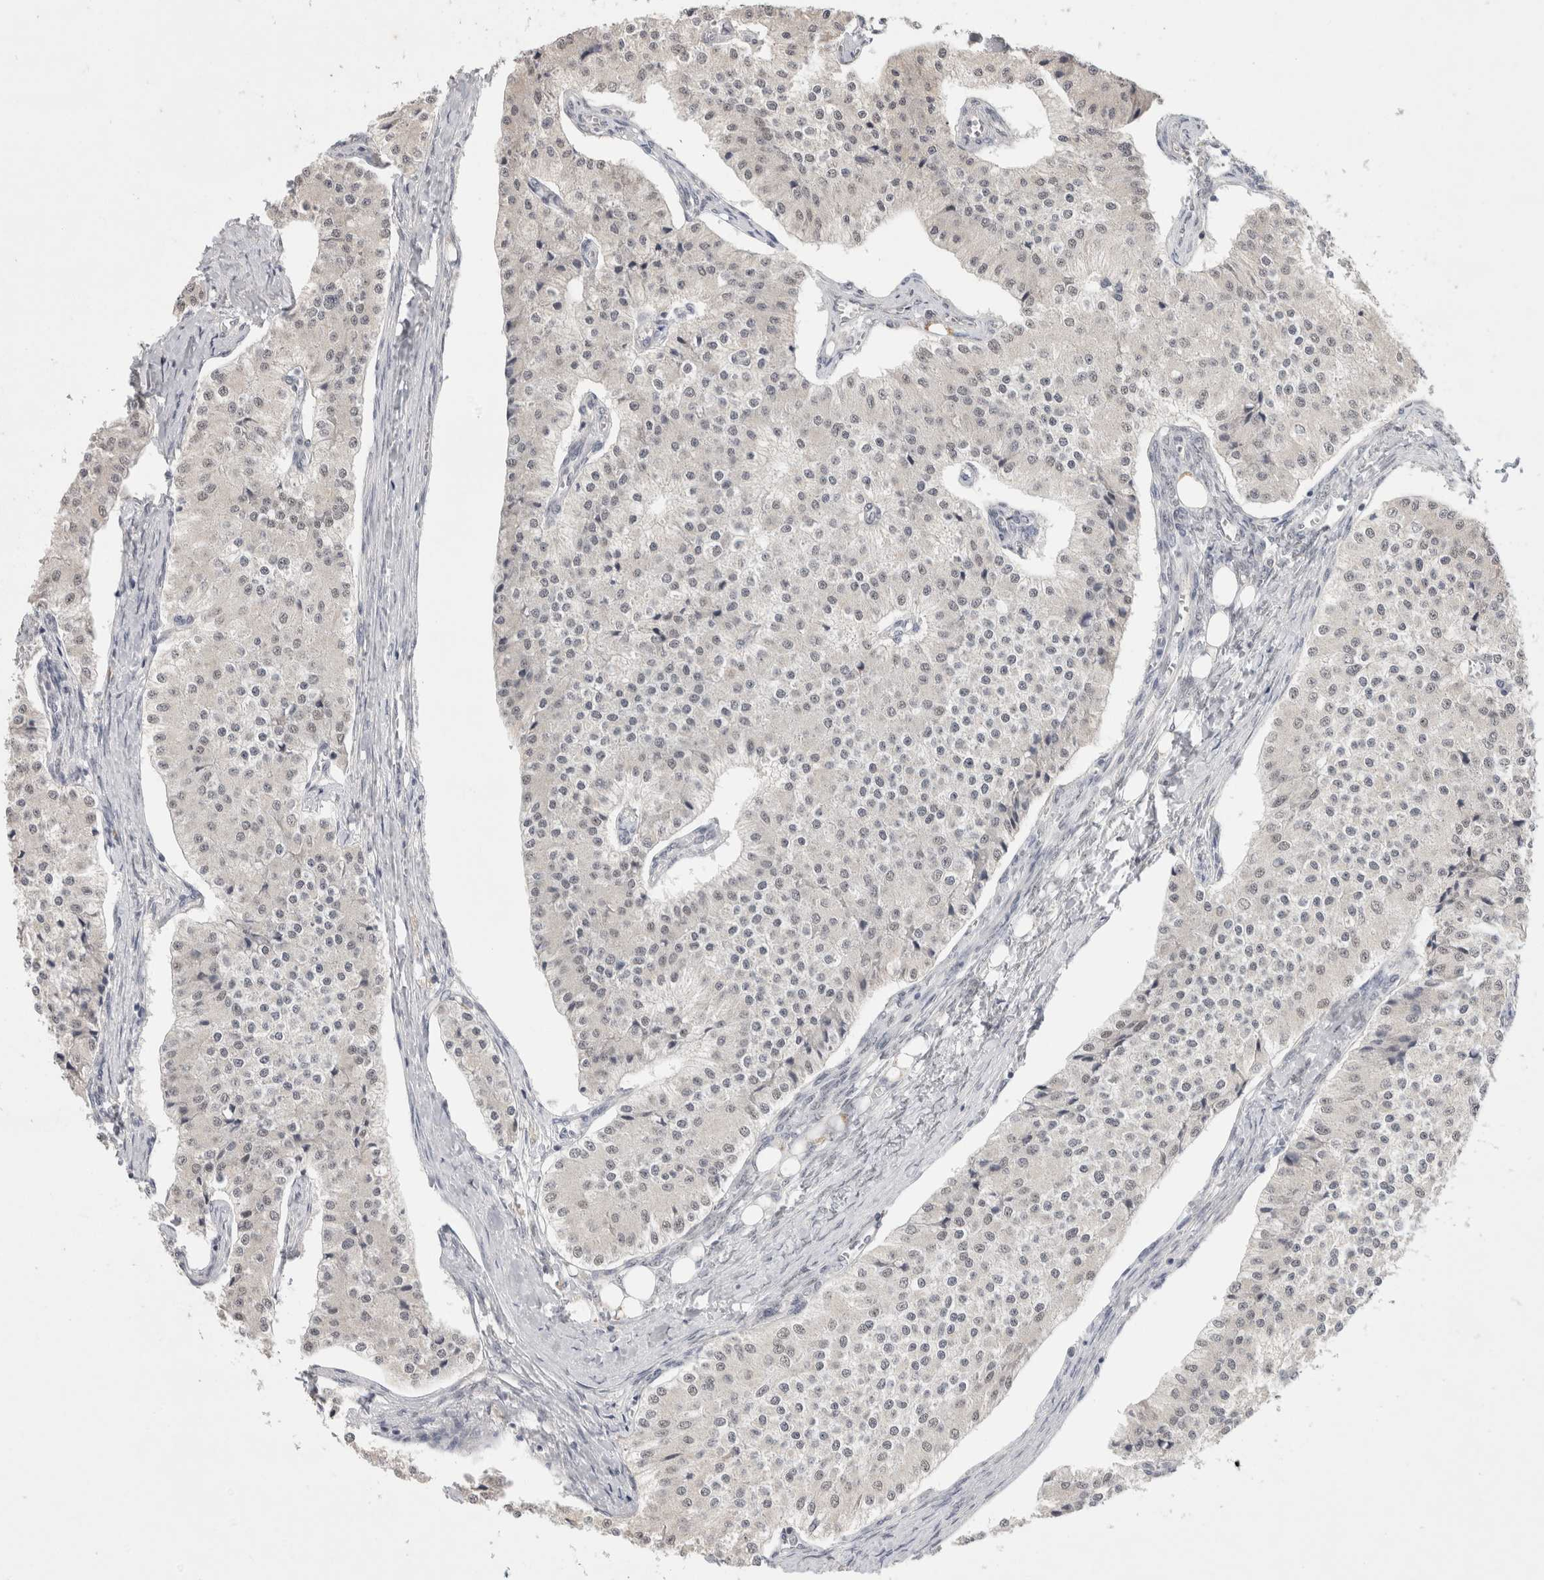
{"staining": {"intensity": "weak", "quantity": "25%-75%", "location": "nuclear"}, "tissue": "carcinoid", "cell_type": "Tumor cells", "image_type": "cancer", "snomed": [{"axis": "morphology", "description": "Carcinoid, malignant, NOS"}, {"axis": "topography", "description": "Colon"}], "caption": "A photomicrograph of carcinoid (malignant) stained for a protein shows weak nuclear brown staining in tumor cells. The protein of interest is shown in brown color, while the nuclei are stained blue.", "gene": "RECQL4", "patient": {"sex": "female", "age": 52}}